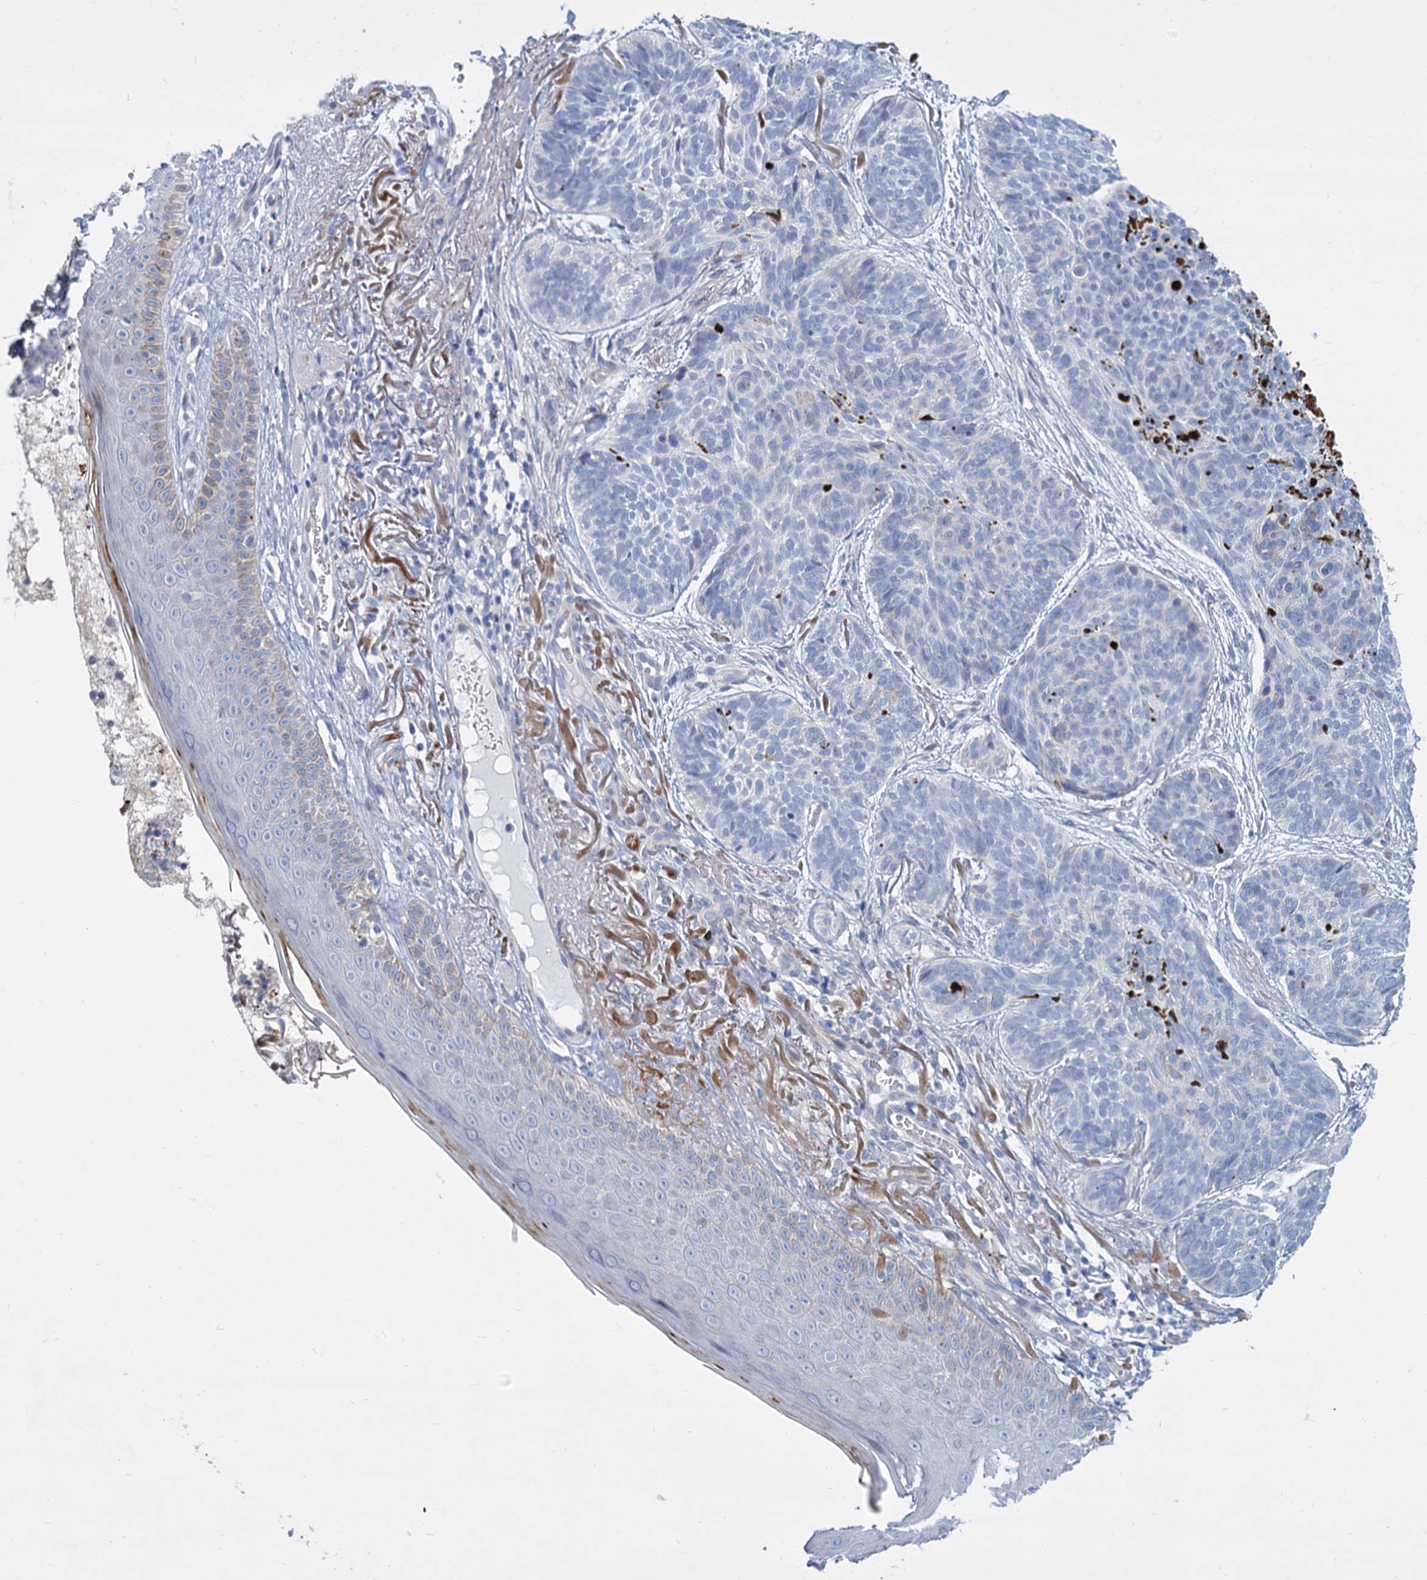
{"staining": {"intensity": "negative", "quantity": "none", "location": "none"}, "tissue": "skin cancer", "cell_type": "Tumor cells", "image_type": "cancer", "snomed": [{"axis": "morphology", "description": "Normal tissue, NOS"}, {"axis": "morphology", "description": "Basal cell carcinoma"}, {"axis": "topography", "description": "Skin"}], "caption": "A photomicrograph of skin cancer (basal cell carcinoma) stained for a protein displays no brown staining in tumor cells.", "gene": "TRIM77", "patient": {"sex": "male", "age": 66}}